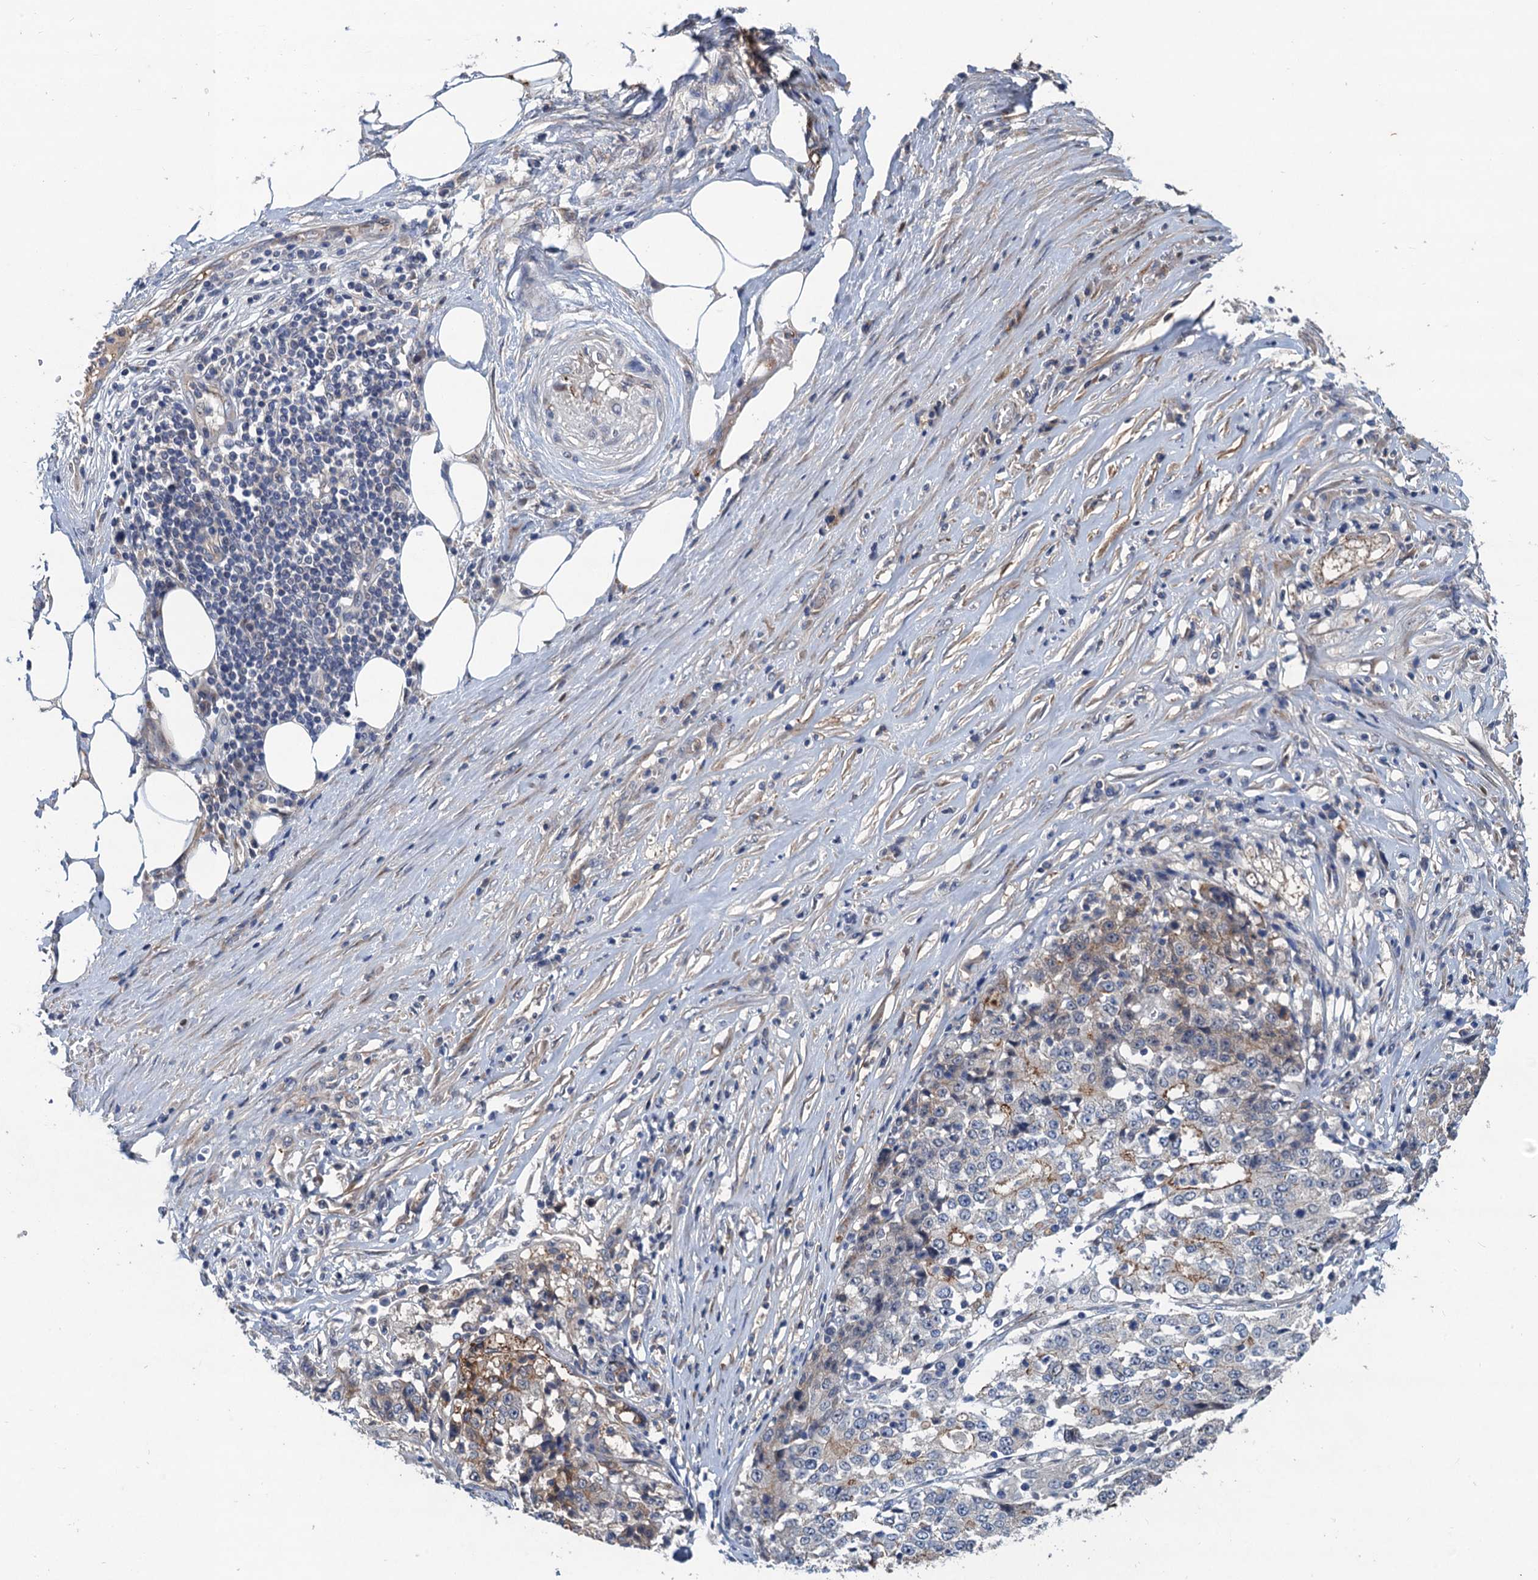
{"staining": {"intensity": "negative", "quantity": "none", "location": "none"}, "tissue": "stomach cancer", "cell_type": "Tumor cells", "image_type": "cancer", "snomed": [{"axis": "morphology", "description": "Adenocarcinoma, NOS"}, {"axis": "topography", "description": "Stomach"}], "caption": "IHC of human stomach cancer exhibits no positivity in tumor cells.", "gene": "TRAF7", "patient": {"sex": "male", "age": 59}}